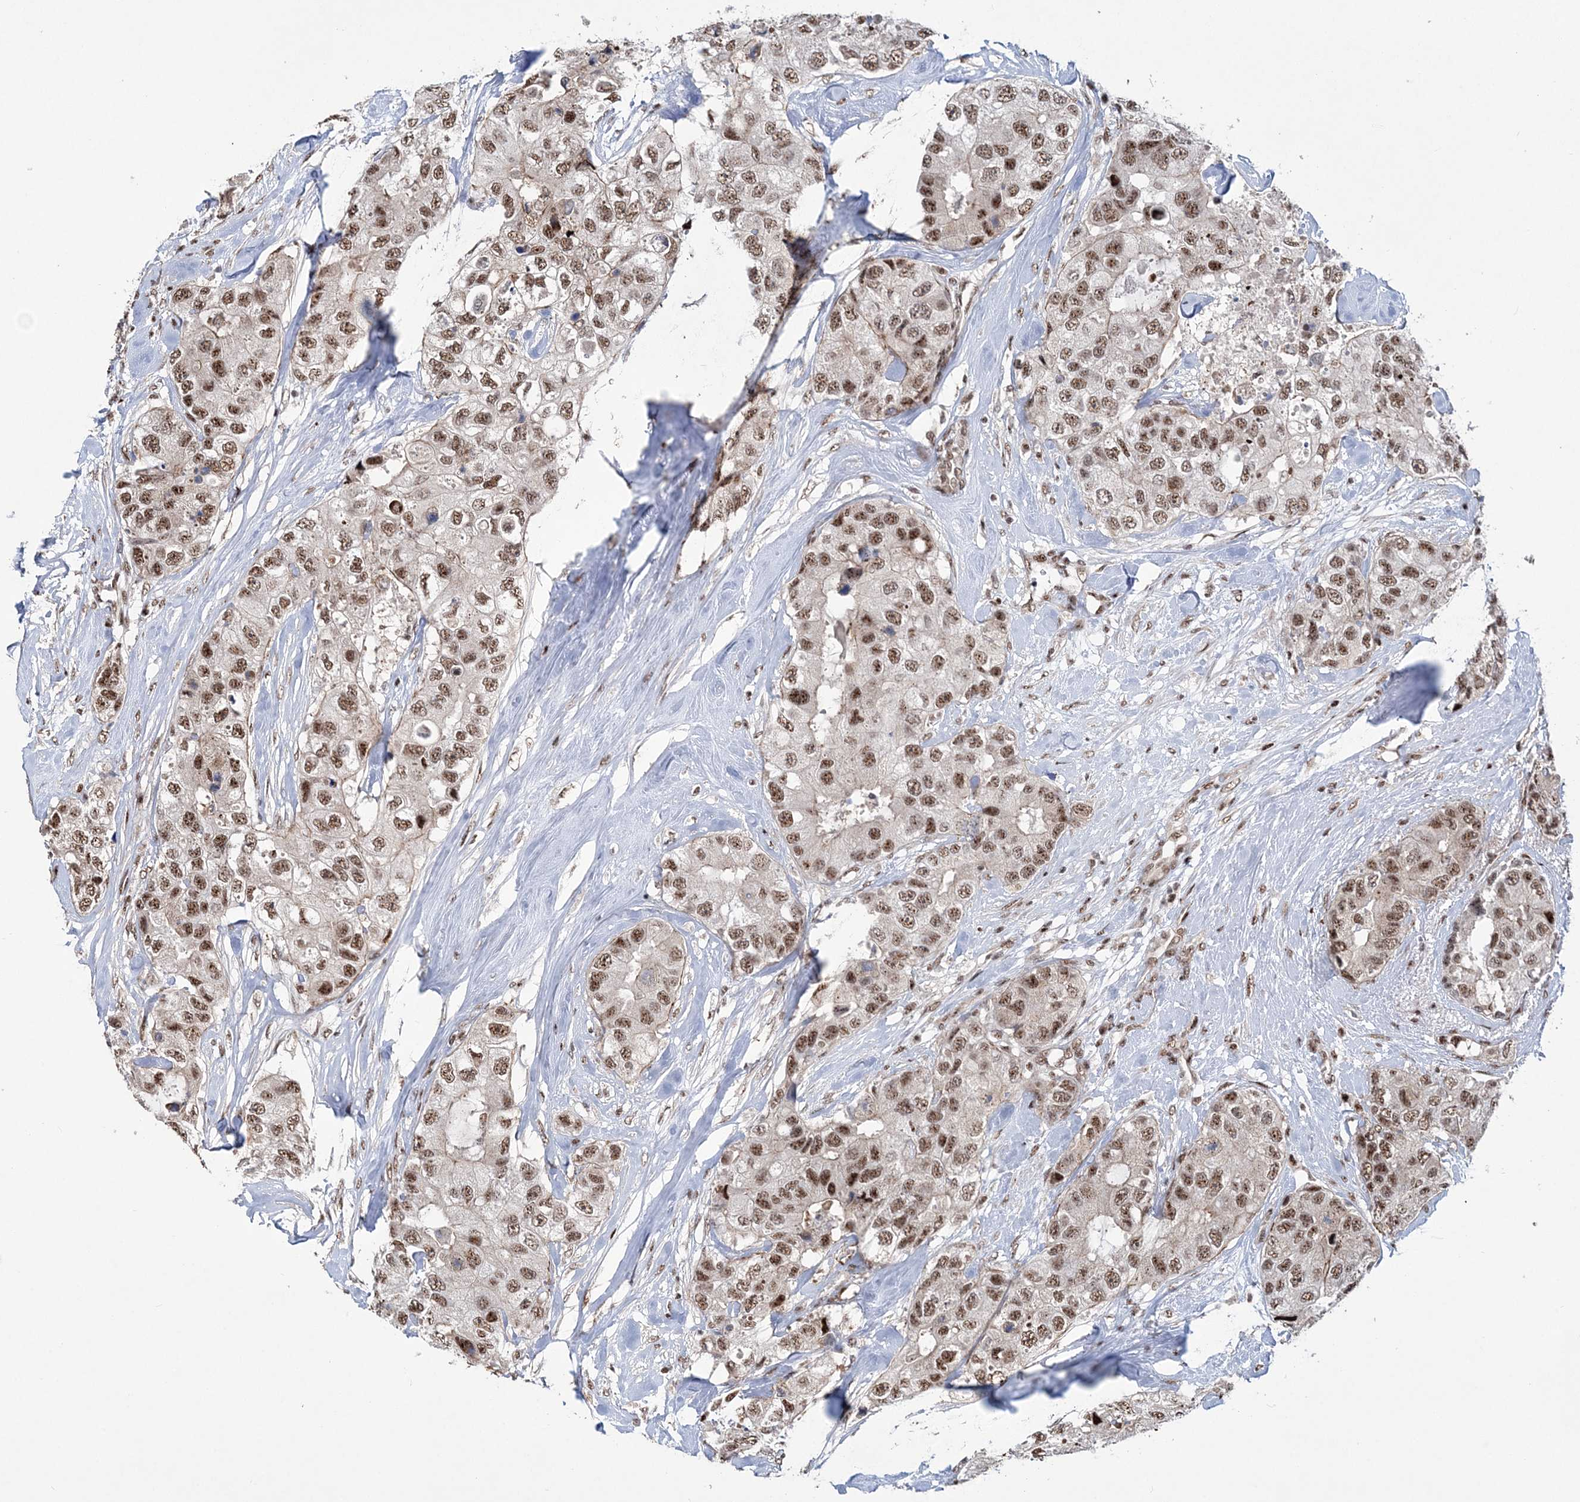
{"staining": {"intensity": "moderate", "quantity": ">75%", "location": "nuclear"}, "tissue": "breast cancer", "cell_type": "Tumor cells", "image_type": "cancer", "snomed": [{"axis": "morphology", "description": "Duct carcinoma"}, {"axis": "topography", "description": "Breast"}], "caption": "A brown stain shows moderate nuclear staining of a protein in breast cancer tumor cells.", "gene": "TATDN2", "patient": {"sex": "female", "age": 62}}